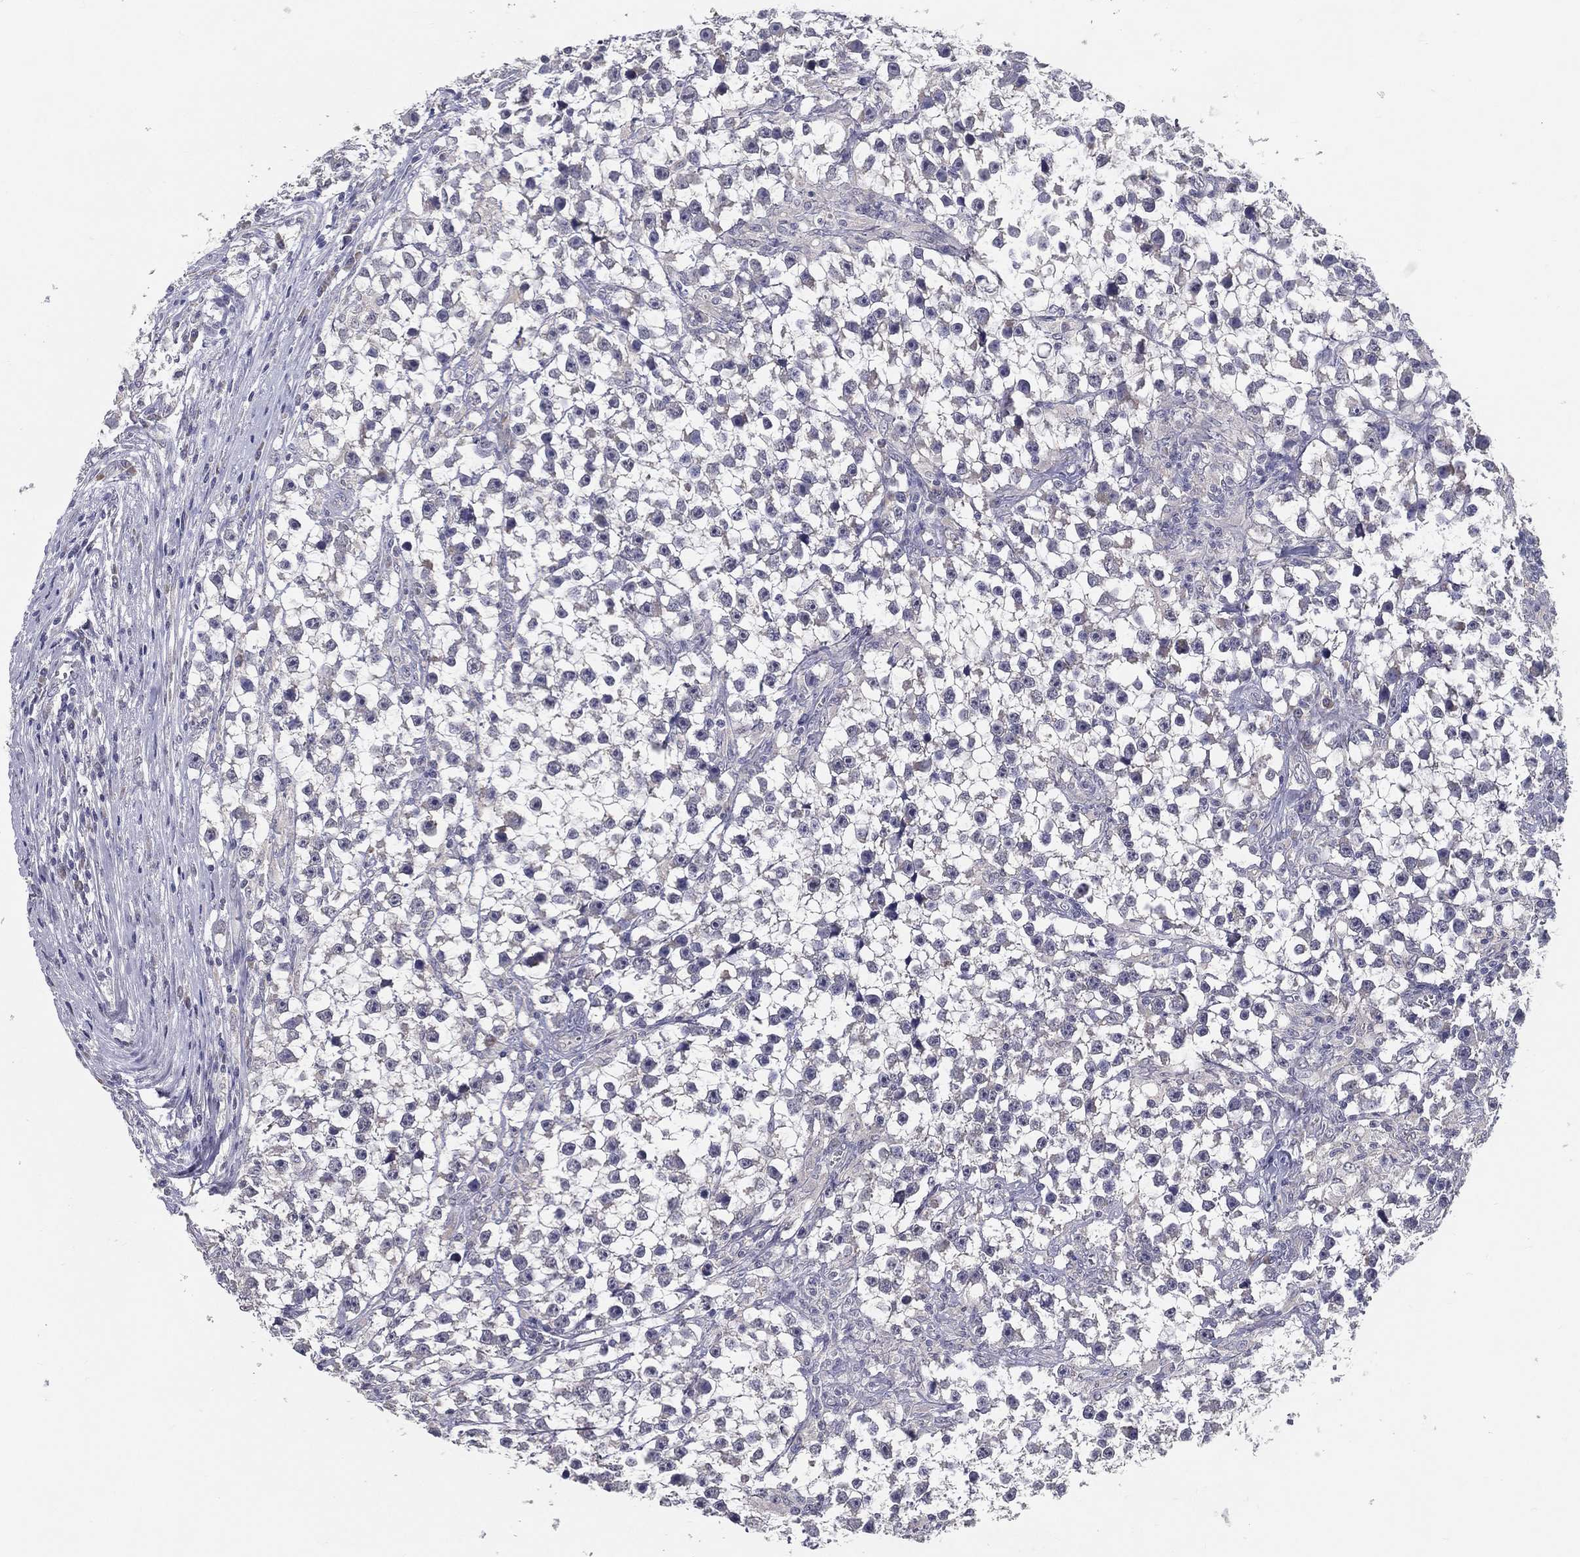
{"staining": {"intensity": "negative", "quantity": "none", "location": "none"}, "tissue": "testis cancer", "cell_type": "Tumor cells", "image_type": "cancer", "snomed": [{"axis": "morphology", "description": "Seminoma, NOS"}, {"axis": "topography", "description": "Testis"}], "caption": "Seminoma (testis) was stained to show a protein in brown. There is no significant expression in tumor cells.", "gene": "PCSK1", "patient": {"sex": "male", "age": 59}}